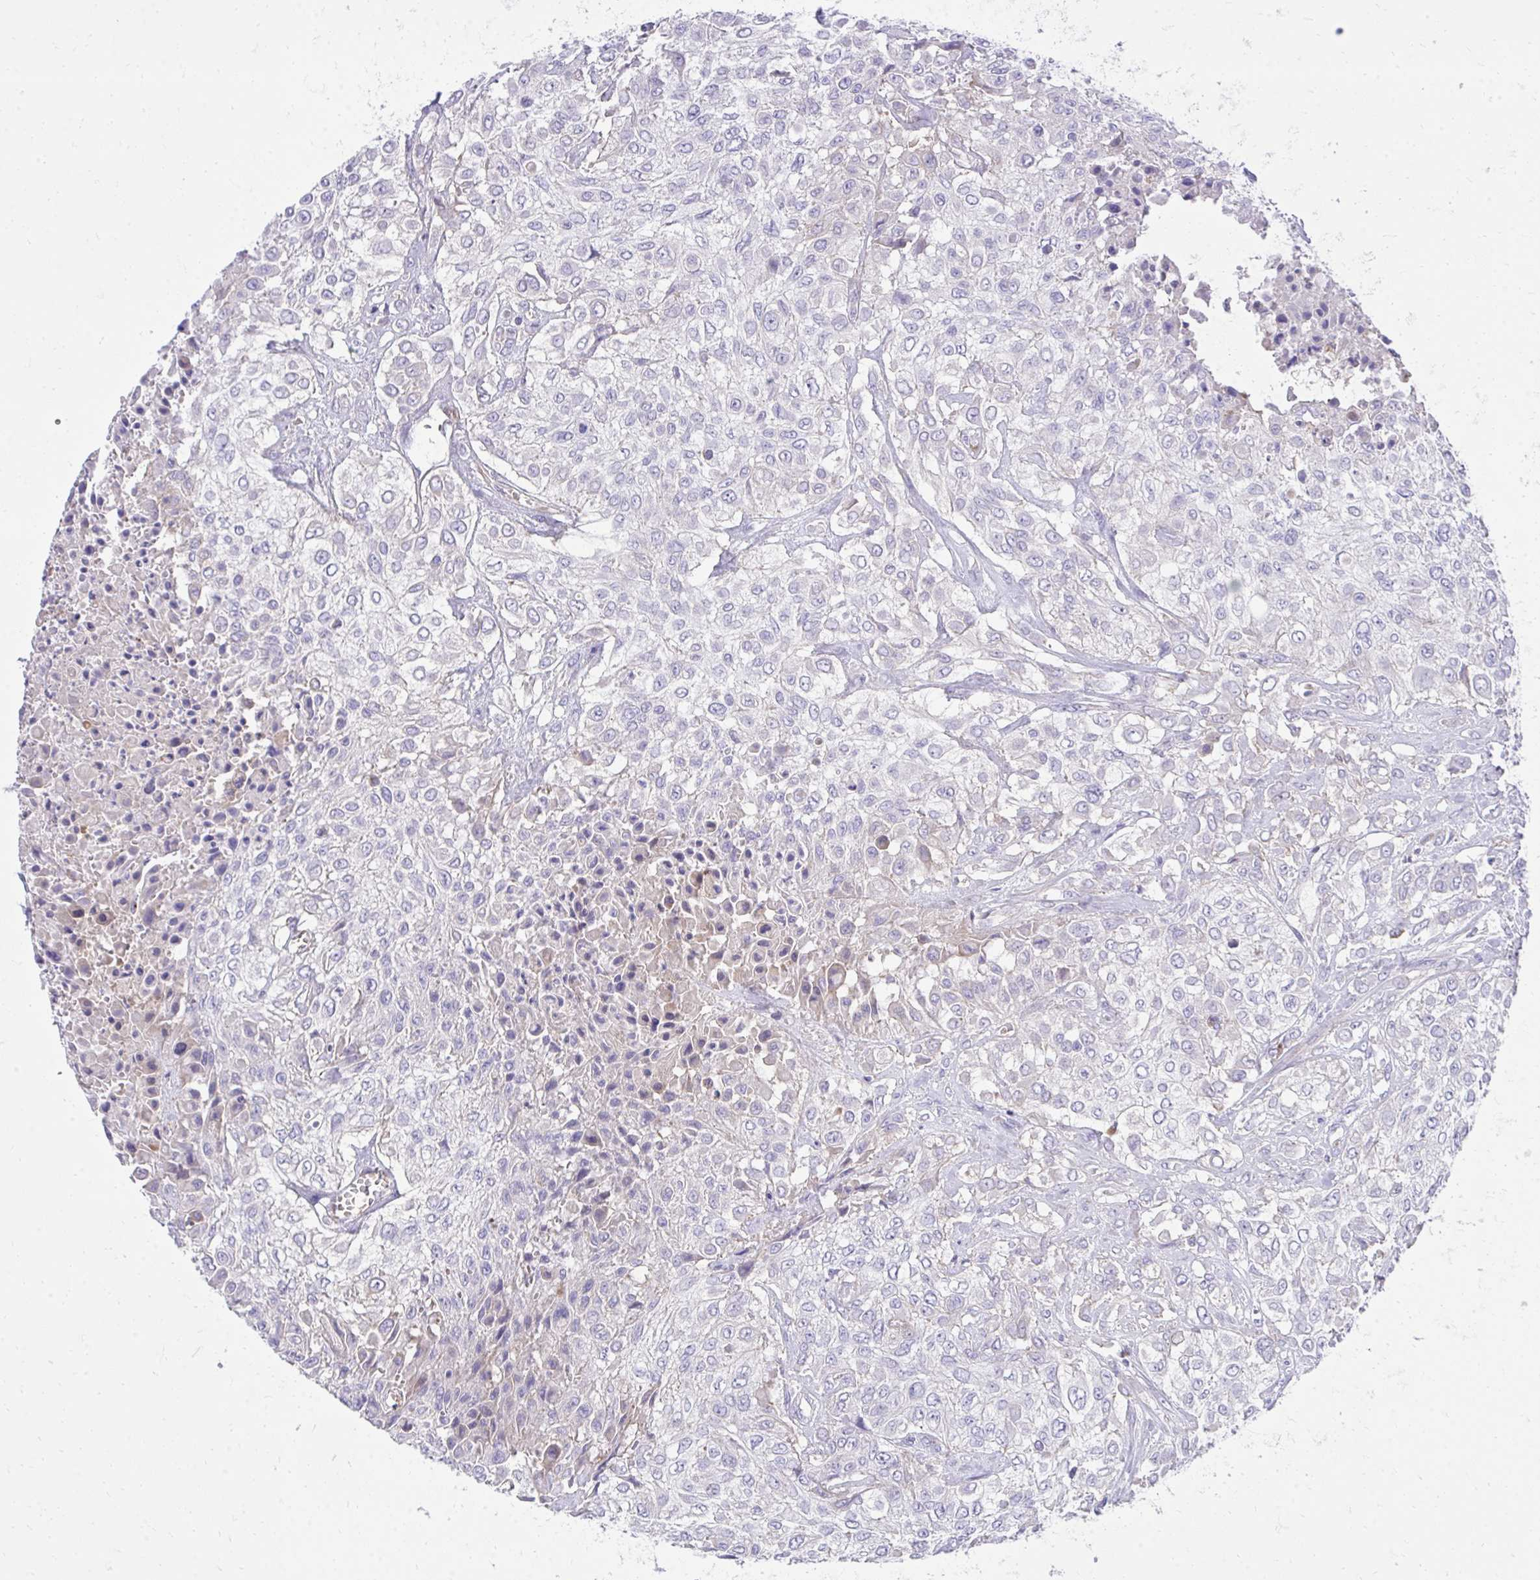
{"staining": {"intensity": "negative", "quantity": "none", "location": "none"}, "tissue": "urothelial cancer", "cell_type": "Tumor cells", "image_type": "cancer", "snomed": [{"axis": "morphology", "description": "Urothelial carcinoma, High grade"}, {"axis": "topography", "description": "Urinary bladder"}], "caption": "Immunohistochemistry micrograph of neoplastic tissue: urothelial cancer stained with DAB (3,3'-diaminobenzidine) shows no significant protein positivity in tumor cells.", "gene": "TP53I11", "patient": {"sex": "male", "age": 57}}